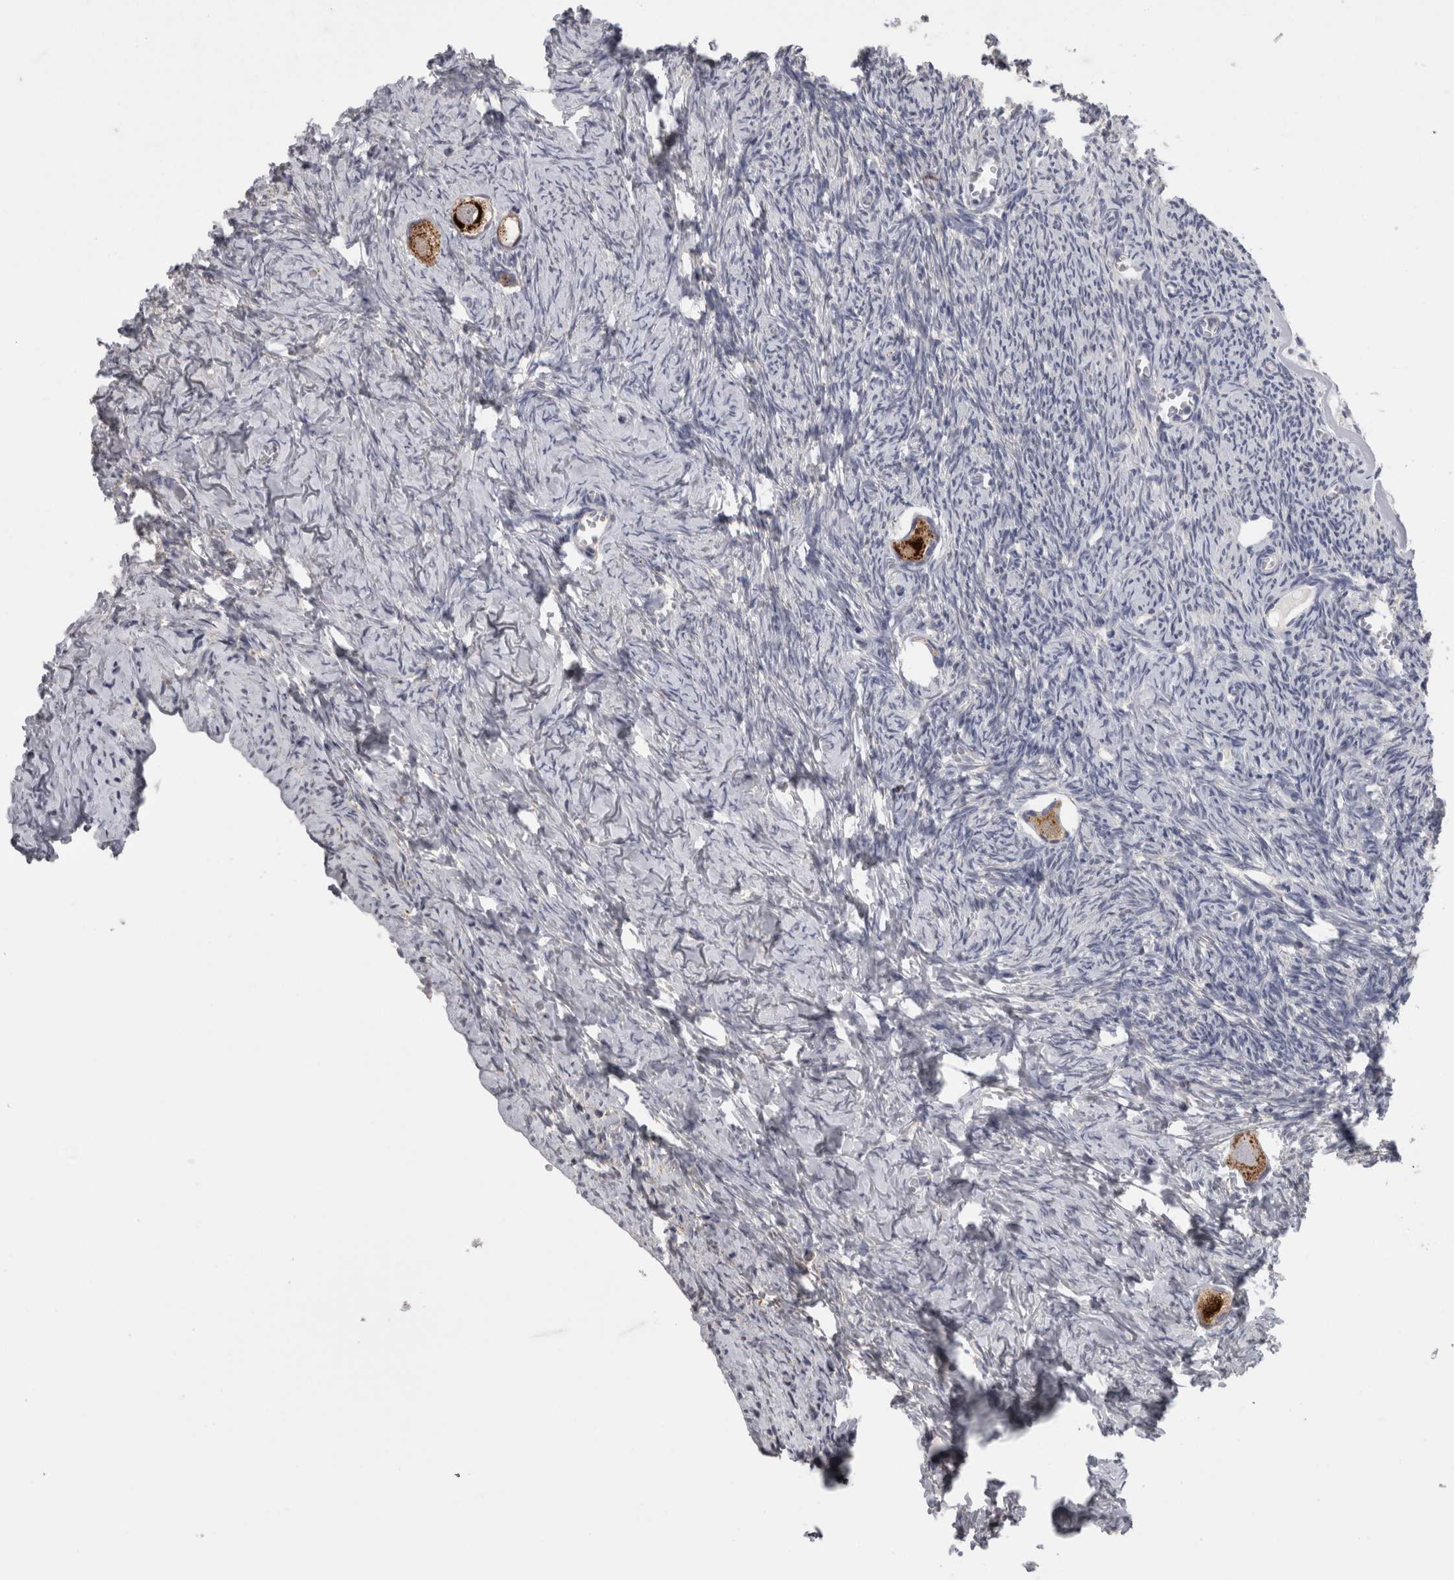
{"staining": {"intensity": "strong", "quantity": ">75%", "location": "cytoplasmic/membranous"}, "tissue": "ovary", "cell_type": "Follicle cells", "image_type": "normal", "snomed": [{"axis": "morphology", "description": "Normal tissue, NOS"}, {"axis": "topography", "description": "Ovary"}], "caption": "Ovary stained with a brown dye exhibits strong cytoplasmic/membranous positive expression in approximately >75% of follicle cells.", "gene": "TCAP", "patient": {"sex": "female", "age": 27}}